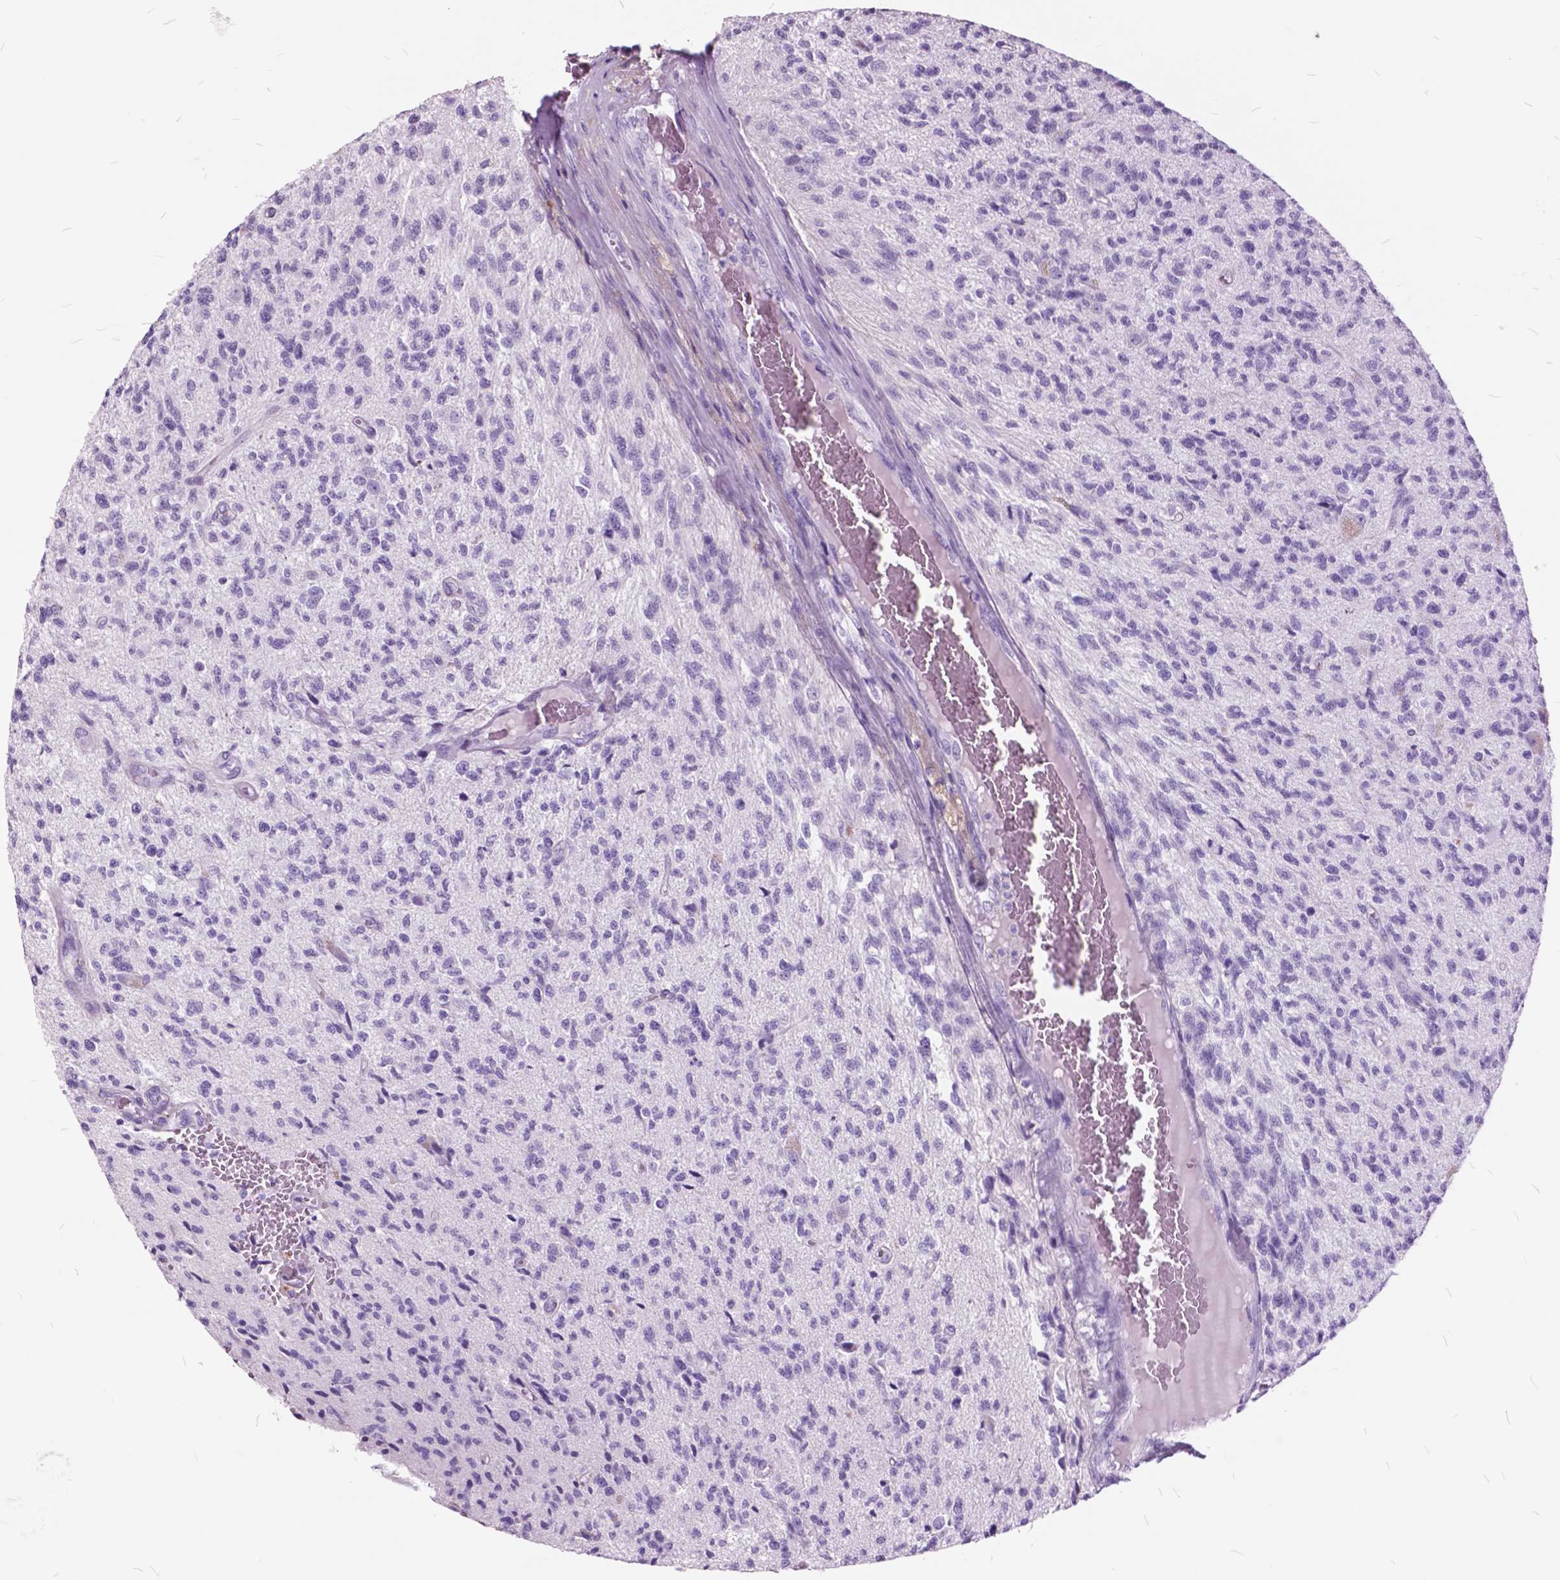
{"staining": {"intensity": "negative", "quantity": "none", "location": "none"}, "tissue": "glioma", "cell_type": "Tumor cells", "image_type": "cancer", "snomed": [{"axis": "morphology", "description": "Glioma, malignant, High grade"}, {"axis": "topography", "description": "Brain"}], "caption": "An immunohistochemistry micrograph of glioma is shown. There is no staining in tumor cells of glioma.", "gene": "GDF9", "patient": {"sex": "male", "age": 56}}